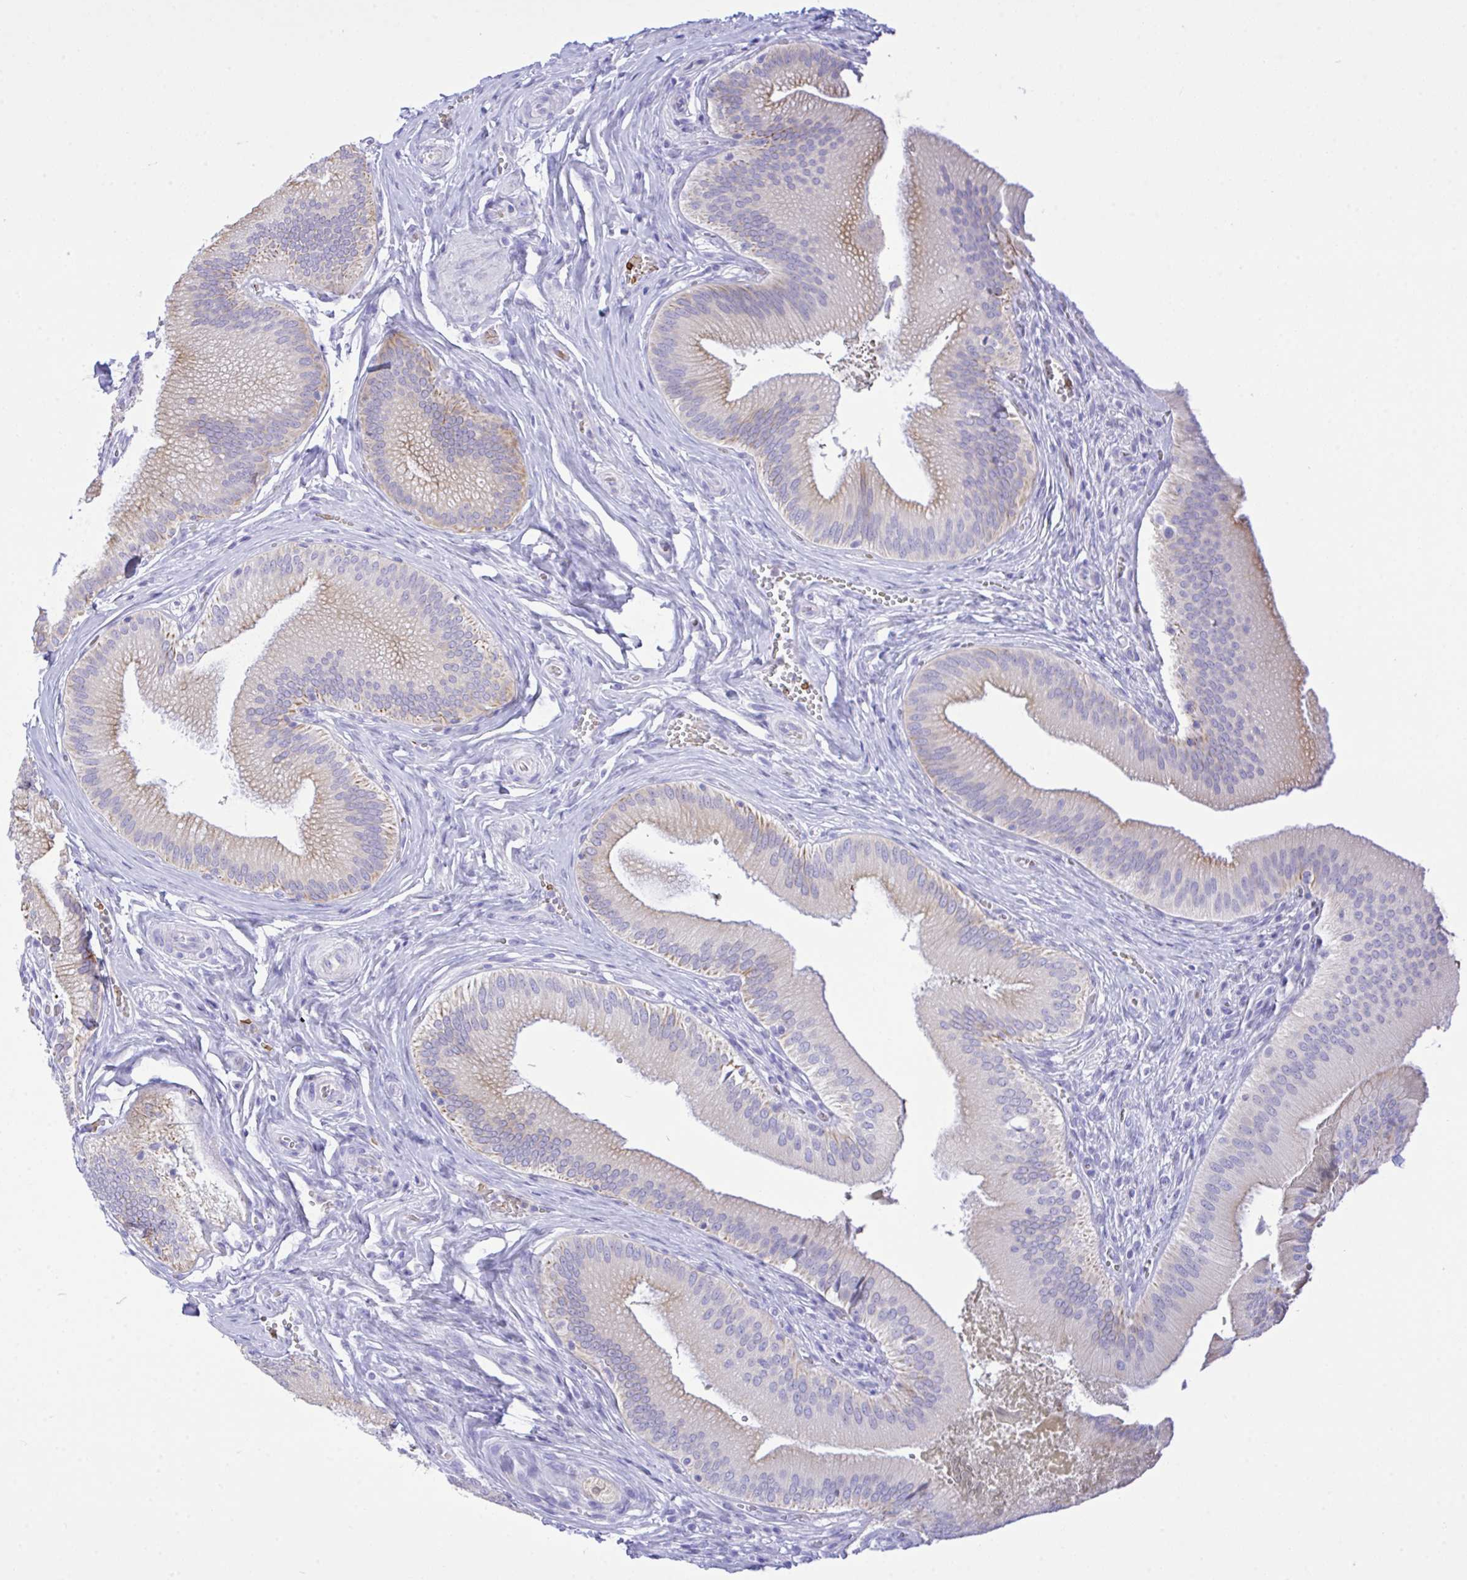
{"staining": {"intensity": "moderate", "quantity": "25%-75%", "location": "cytoplasmic/membranous"}, "tissue": "gallbladder", "cell_type": "Glandular cells", "image_type": "normal", "snomed": [{"axis": "morphology", "description": "Normal tissue, NOS"}, {"axis": "topography", "description": "Gallbladder"}], "caption": "Immunohistochemical staining of benign gallbladder exhibits moderate cytoplasmic/membranous protein staining in approximately 25%-75% of glandular cells. The protein is stained brown, and the nuclei are stained in blue (DAB IHC with brightfield microscopy, high magnification).", "gene": "ZNF221", "patient": {"sex": "male", "age": 17}}